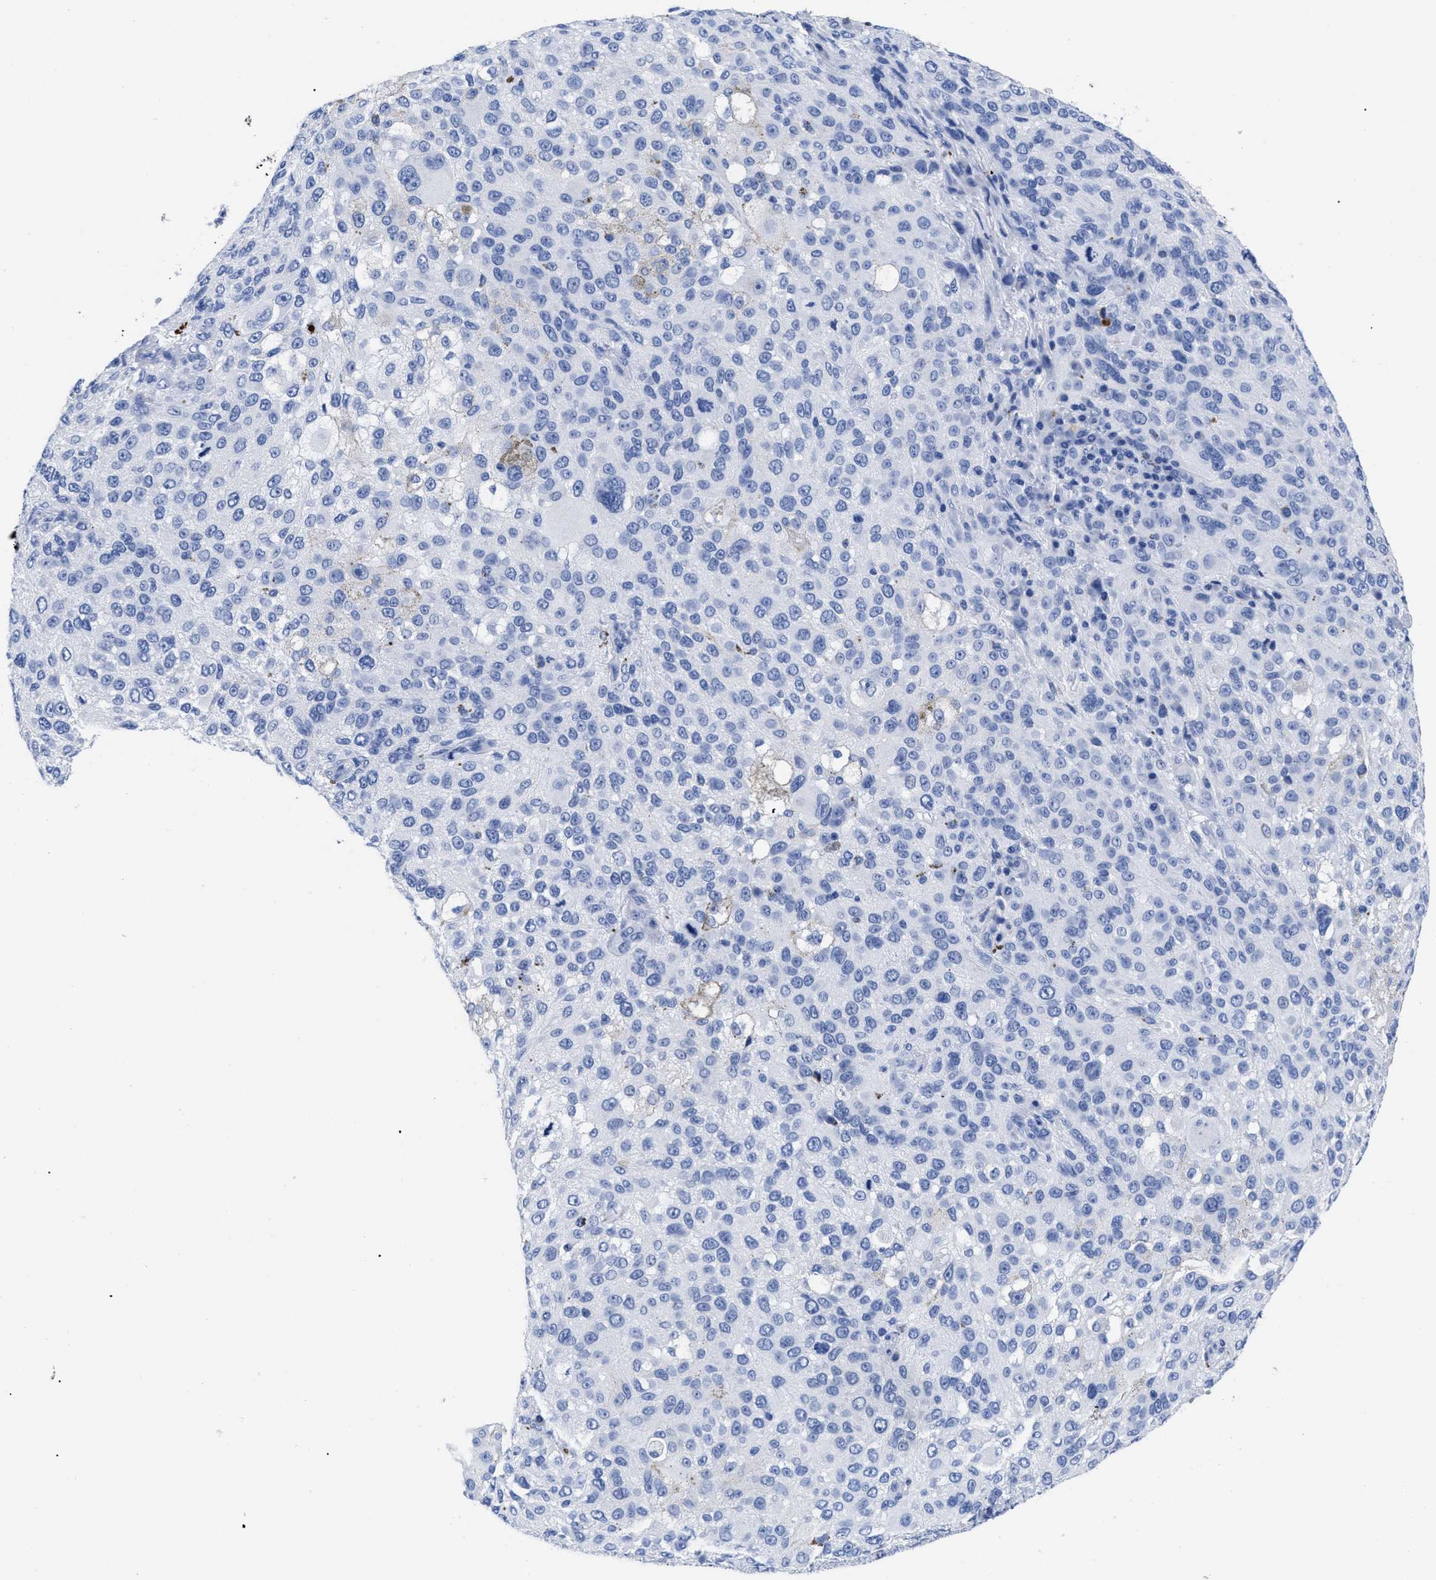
{"staining": {"intensity": "negative", "quantity": "none", "location": "none"}, "tissue": "melanoma", "cell_type": "Tumor cells", "image_type": "cancer", "snomed": [{"axis": "morphology", "description": "Necrosis, NOS"}, {"axis": "morphology", "description": "Malignant melanoma, NOS"}, {"axis": "topography", "description": "Skin"}], "caption": "Protein analysis of melanoma shows no significant expression in tumor cells.", "gene": "TREML1", "patient": {"sex": "female", "age": 87}}